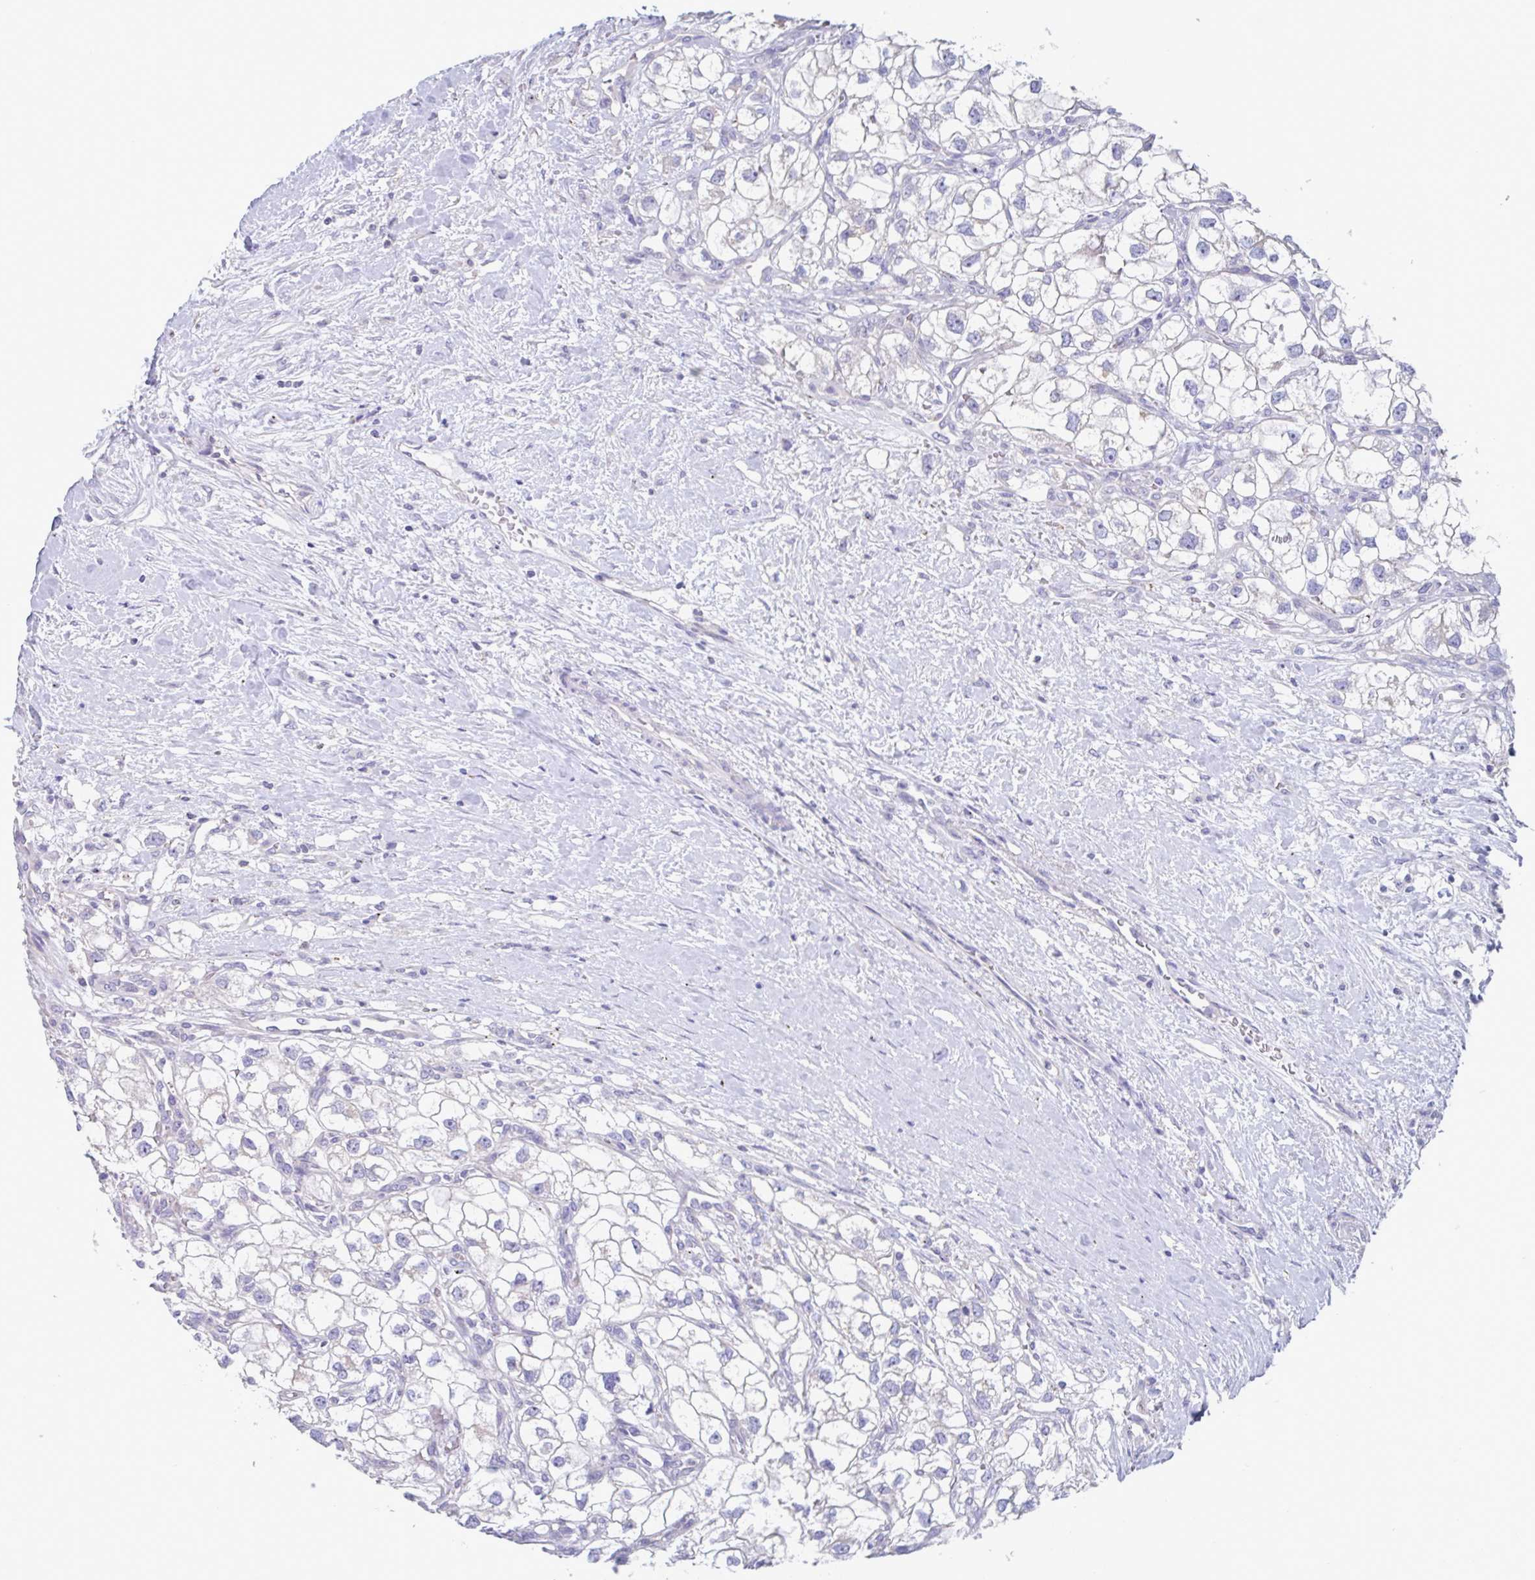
{"staining": {"intensity": "negative", "quantity": "none", "location": "none"}, "tissue": "renal cancer", "cell_type": "Tumor cells", "image_type": "cancer", "snomed": [{"axis": "morphology", "description": "Adenocarcinoma, NOS"}, {"axis": "topography", "description": "Kidney"}], "caption": "Immunohistochemical staining of human renal cancer (adenocarcinoma) exhibits no significant positivity in tumor cells. The staining is performed using DAB (3,3'-diaminobenzidine) brown chromogen with nuclei counter-stained in using hematoxylin.", "gene": "CHMP5", "patient": {"sex": "male", "age": 59}}